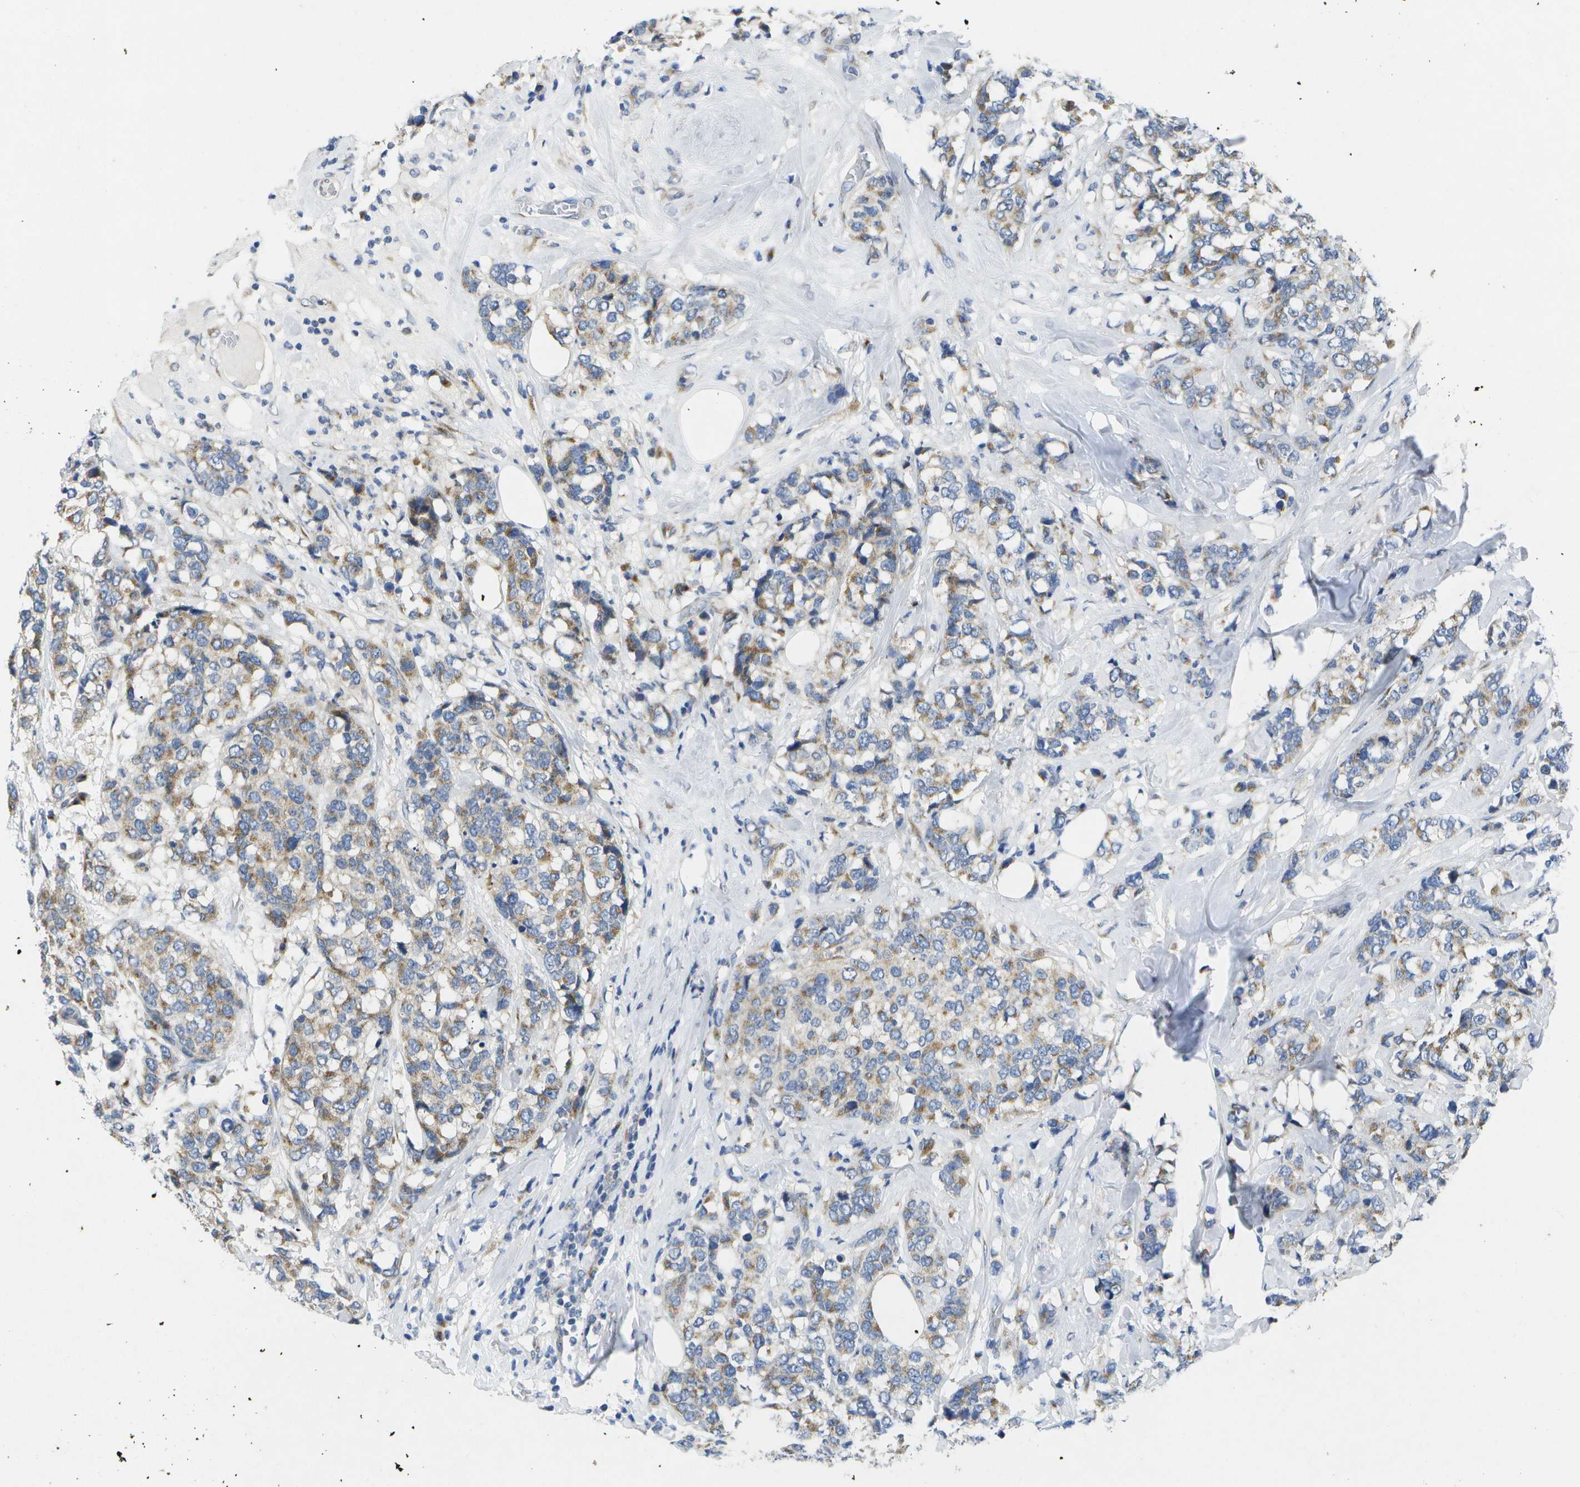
{"staining": {"intensity": "moderate", "quantity": "25%-75%", "location": "cytoplasmic/membranous"}, "tissue": "breast cancer", "cell_type": "Tumor cells", "image_type": "cancer", "snomed": [{"axis": "morphology", "description": "Lobular carcinoma"}, {"axis": "topography", "description": "Breast"}], "caption": "Breast cancer stained with IHC exhibits moderate cytoplasmic/membranous positivity in approximately 25%-75% of tumor cells.", "gene": "KDELR1", "patient": {"sex": "female", "age": 59}}